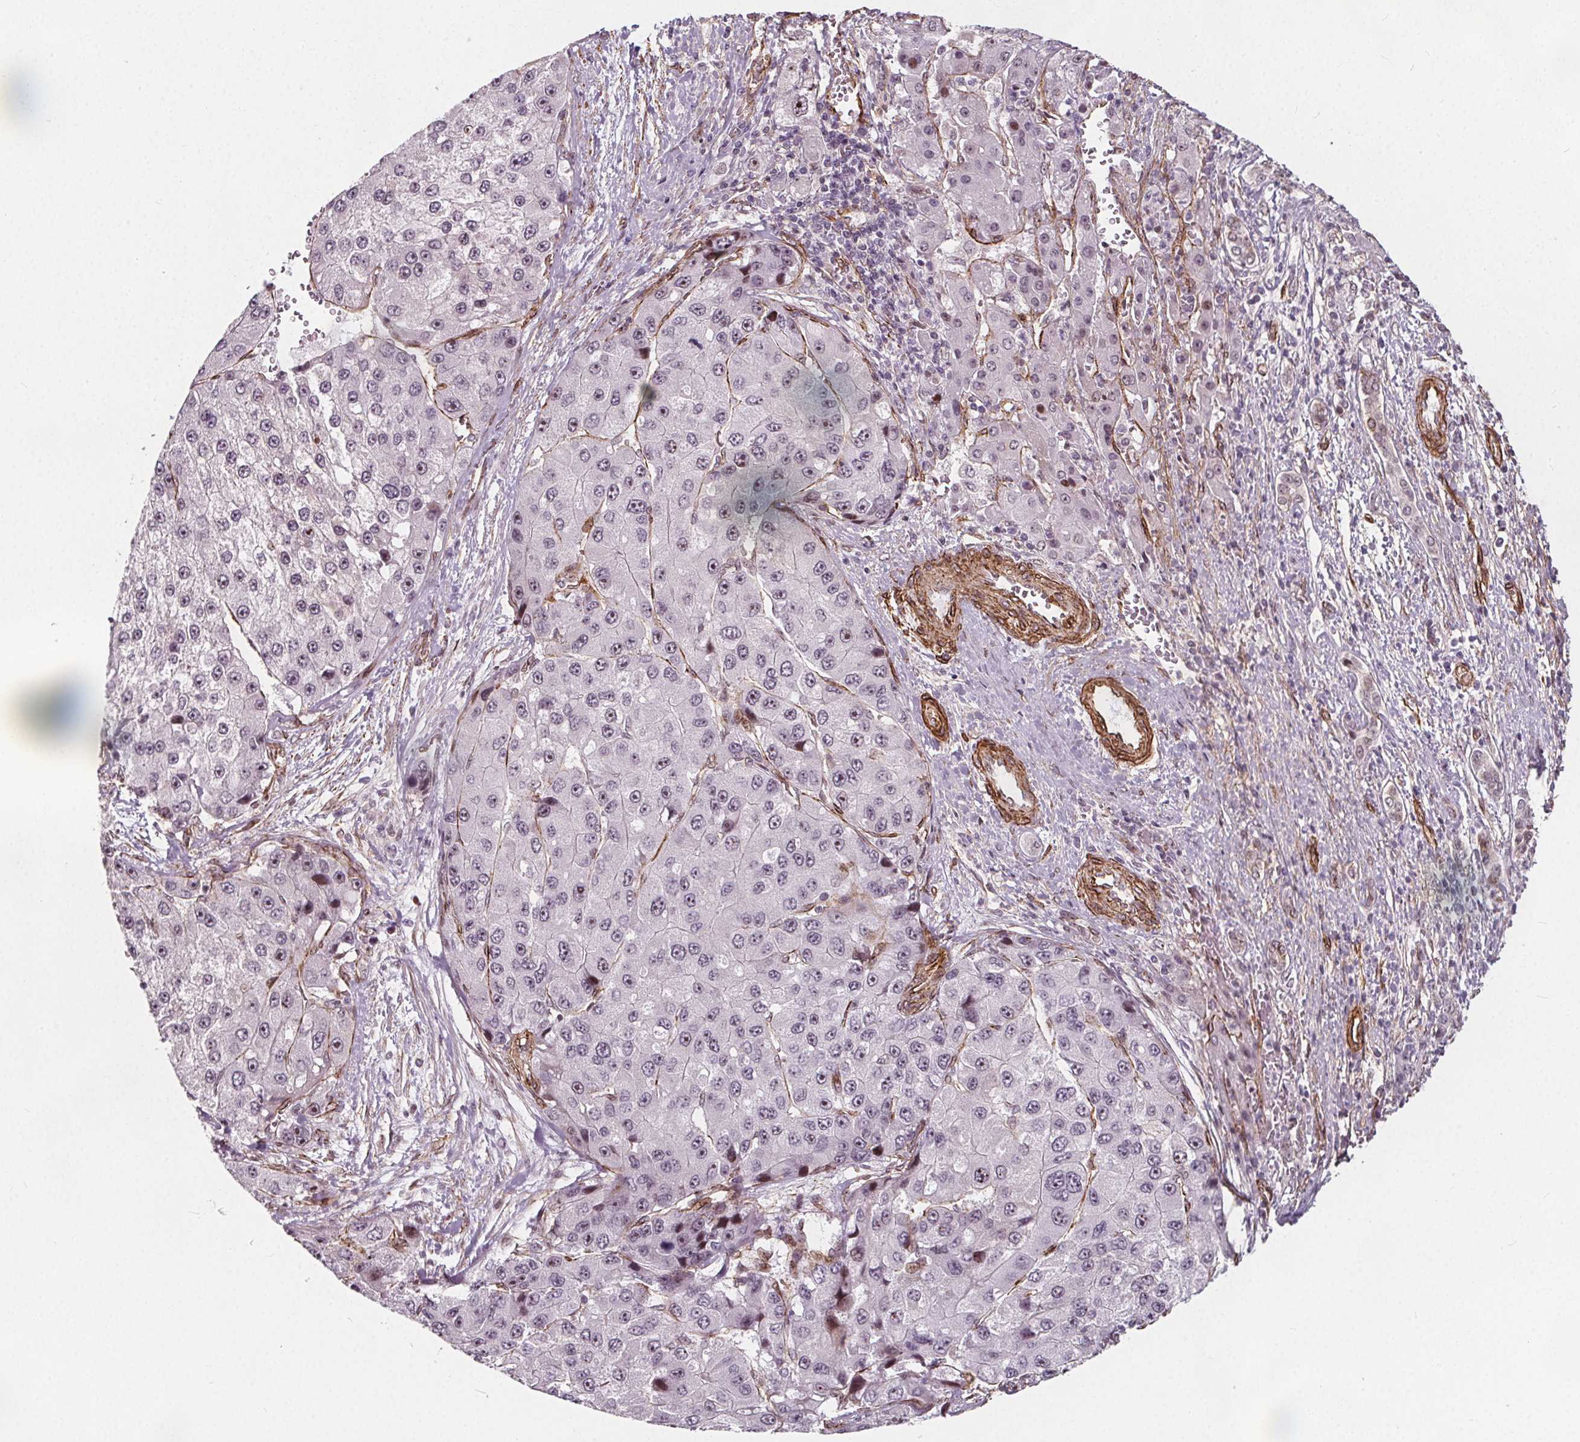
{"staining": {"intensity": "weak", "quantity": "25%-75%", "location": "nuclear"}, "tissue": "liver cancer", "cell_type": "Tumor cells", "image_type": "cancer", "snomed": [{"axis": "morphology", "description": "Carcinoma, Hepatocellular, NOS"}, {"axis": "topography", "description": "Liver"}], "caption": "Liver cancer stained with immunohistochemistry shows weak nuclear positivity in approximately 25%-75% of tumor cells.", "gene": "HAS1", "patient": {"sex": "female", "age": 73}}